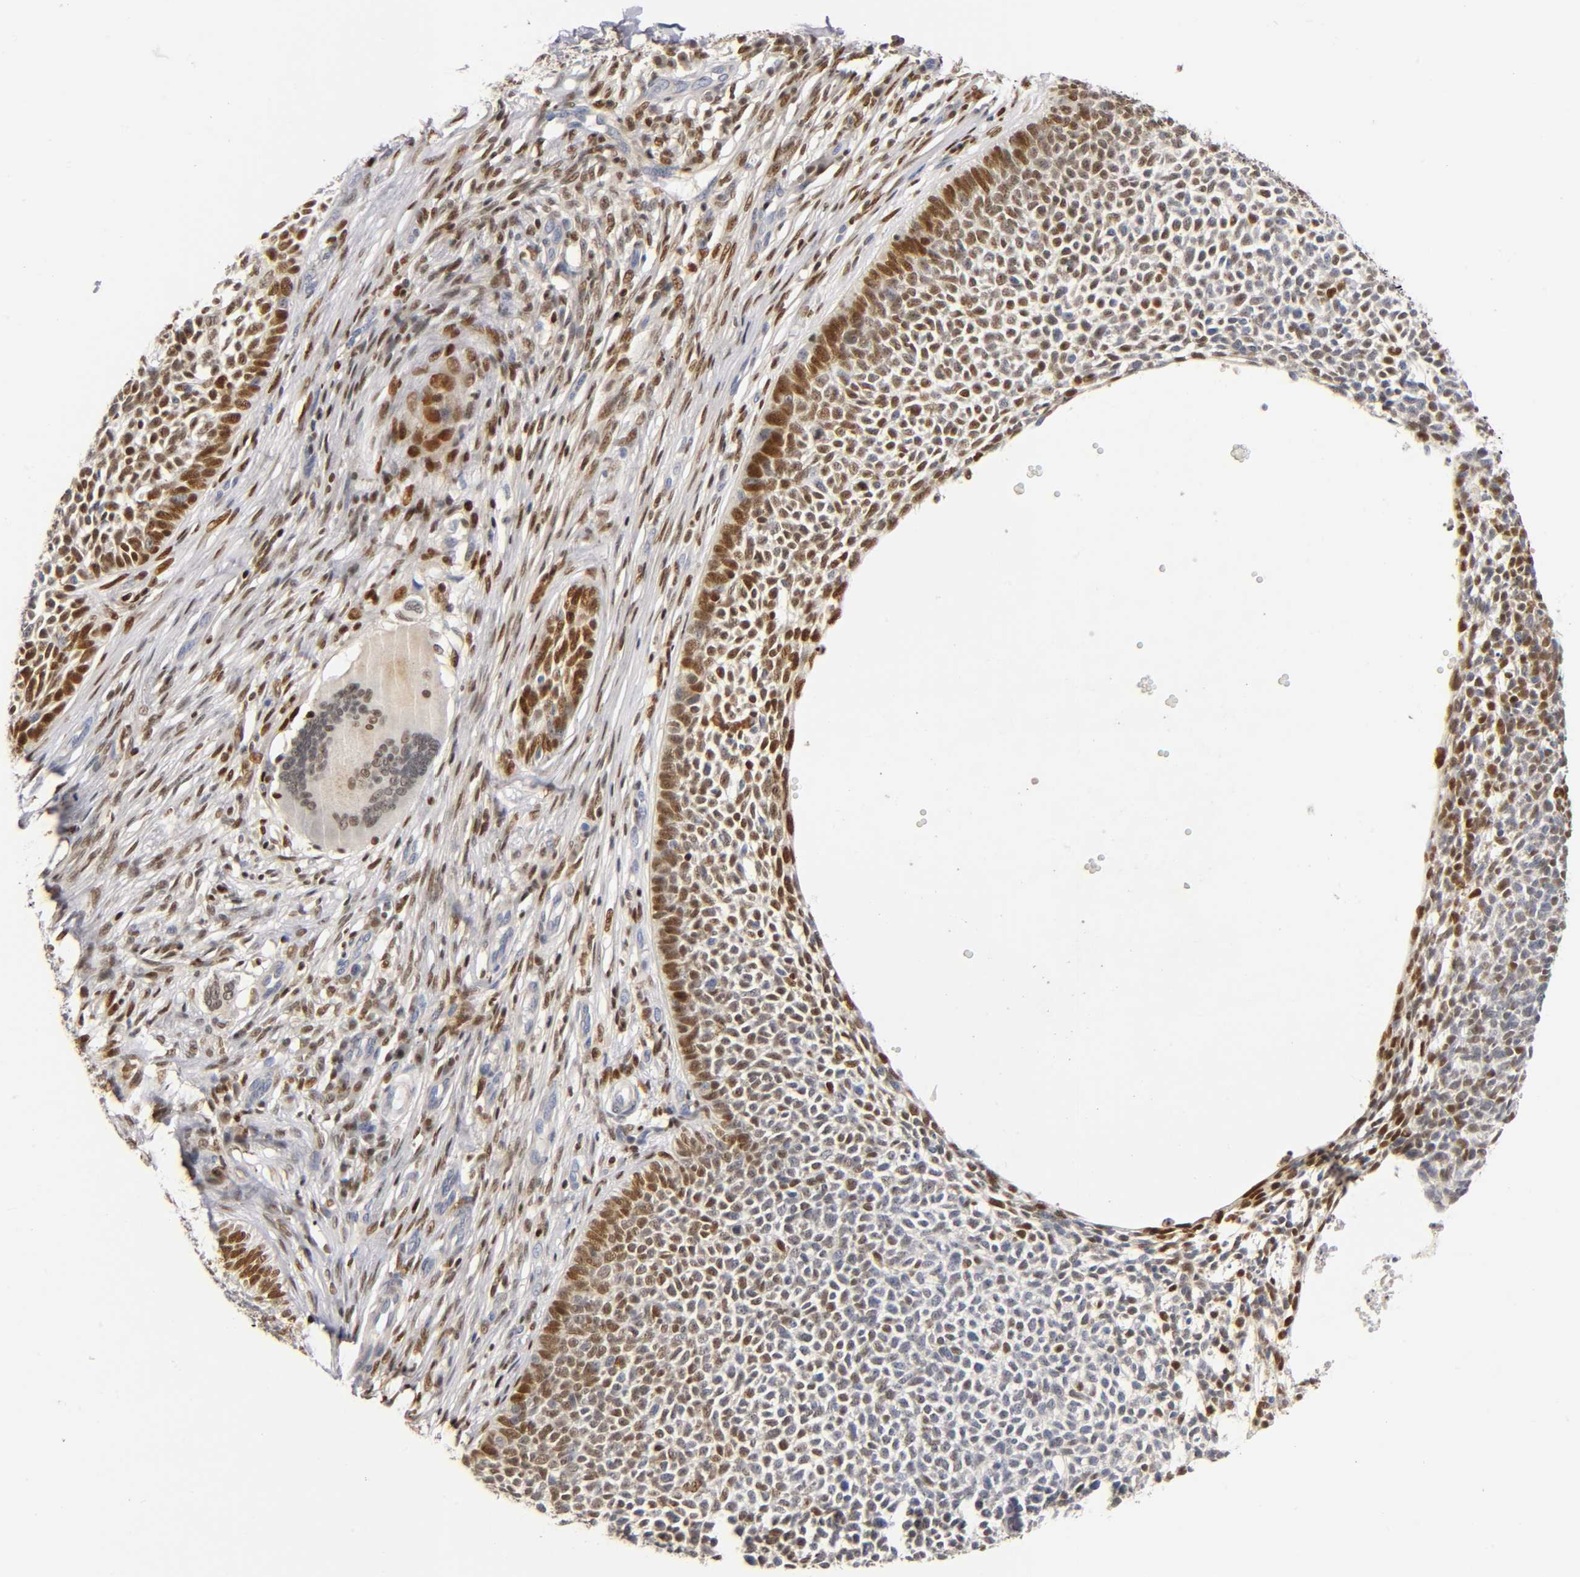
{"staining": {"intensity": "moderate", "quantity": ">75%", "location": "nuclear"}, "tissue": "skin cancer", "cell_type": "Tumor cells", "image_type": "cancer", "snomed": [{"axis": "morphology", "description": "Basal cell carcinoma"}, {"axis": "topography", "description": "Skin"}], "caption": "Tumor cells reveal medium levels of moderate nuclear expression in about >75% of cells in human skin basal cell carcinoma. Nuclei are stained in blue.", "gene": "RUNX1", "patient": {"sex": "female", "age": 84}}